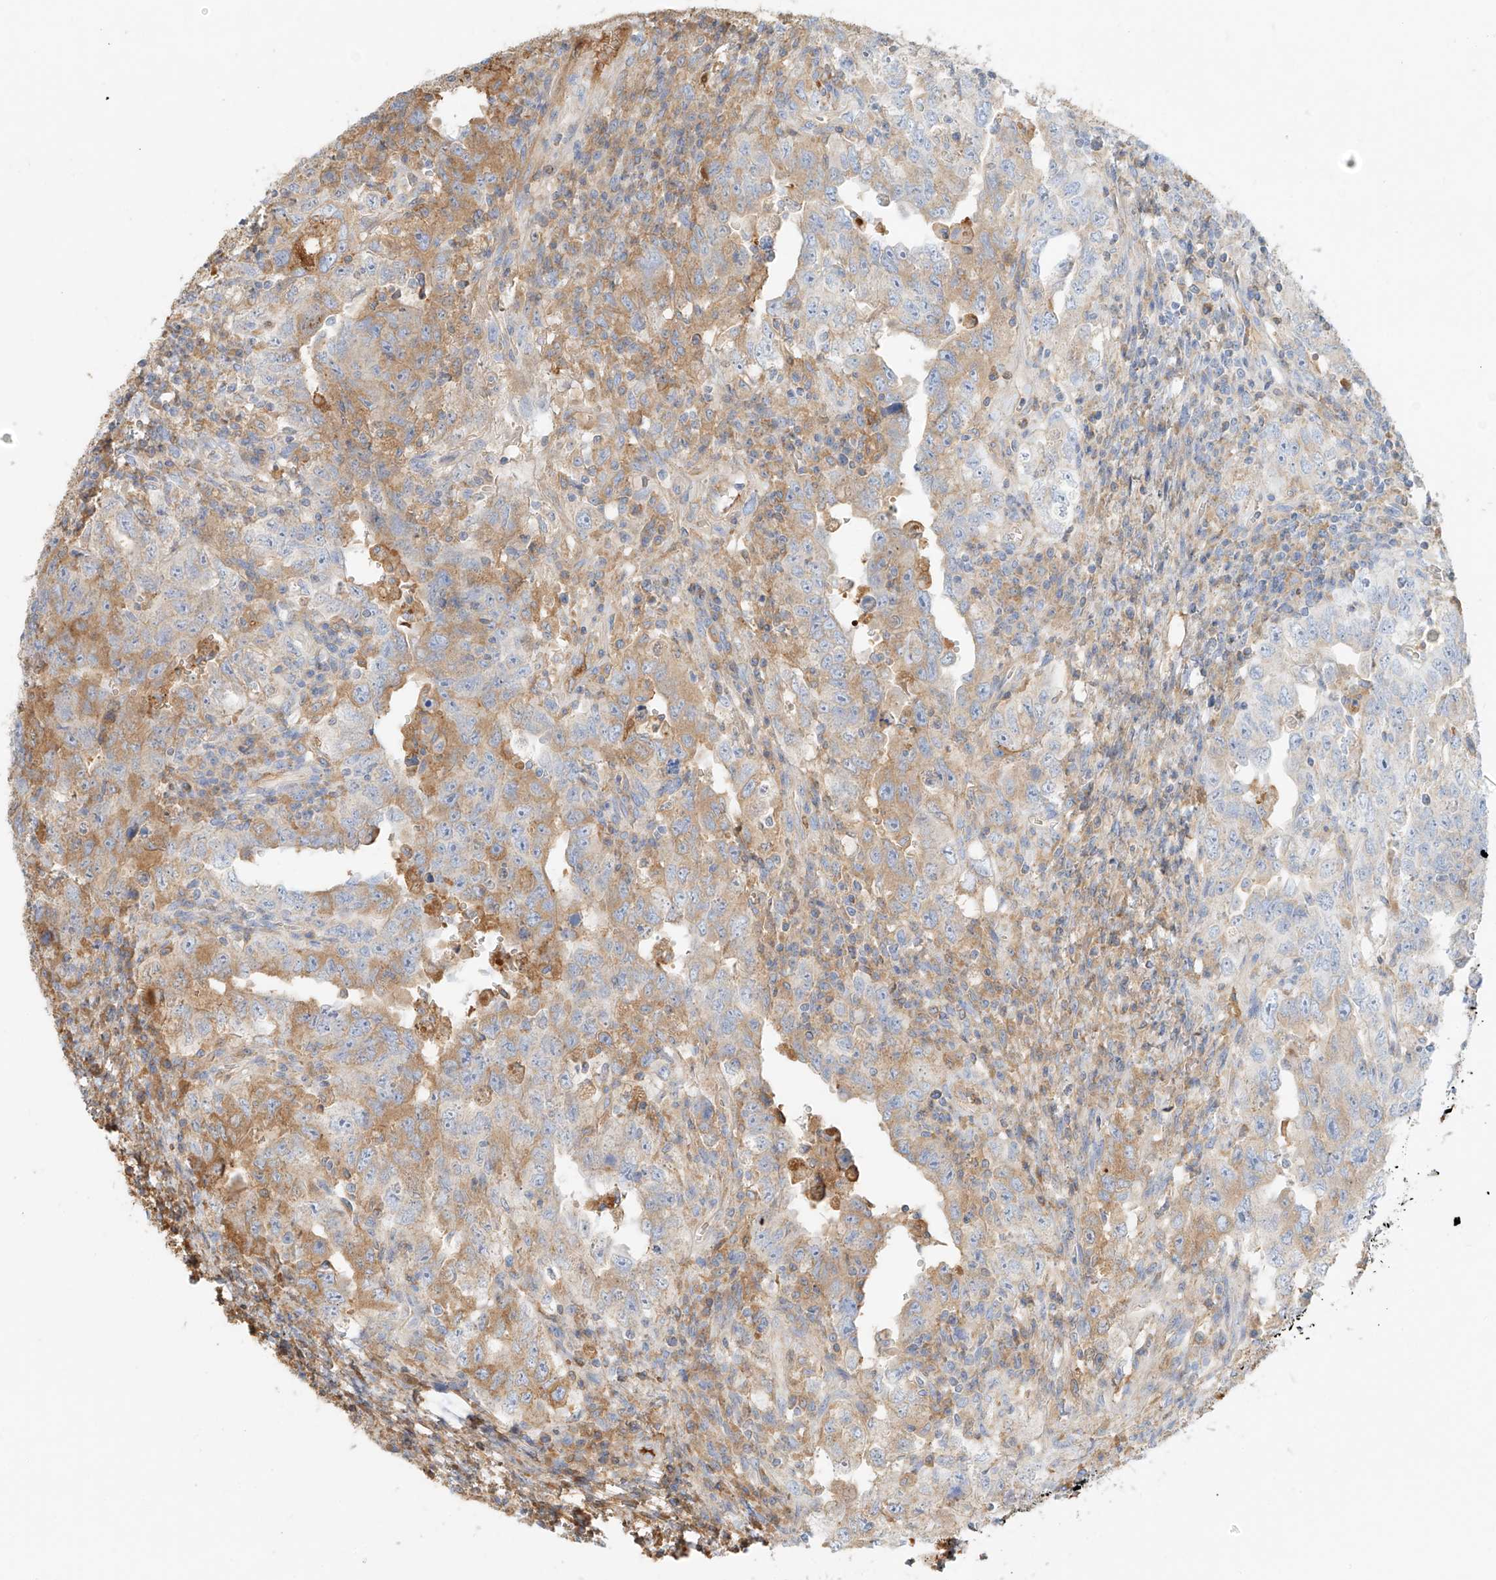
{"staining": {"intensity": "moderate", "quantity": "25%-75%", "location": "cytoplasmic/membranous"}, "tissue": "testis cancer", "cell_type": "Tumor cells", "image_type": "cancer", "snomed": [{"axis": "morphology", "description": "Carcinoma, Embryonal, NOS"}, {"axis": "topography", "description": "Testis"}], "caption": "Protein staining exhibits moderate cytoplasmic/membranous expression in about 25%-75% of tumor cells in testis embryonal carcinoma.", "gene": "OCSTAMP", "patient": {"sex": "male", "age": 26}}